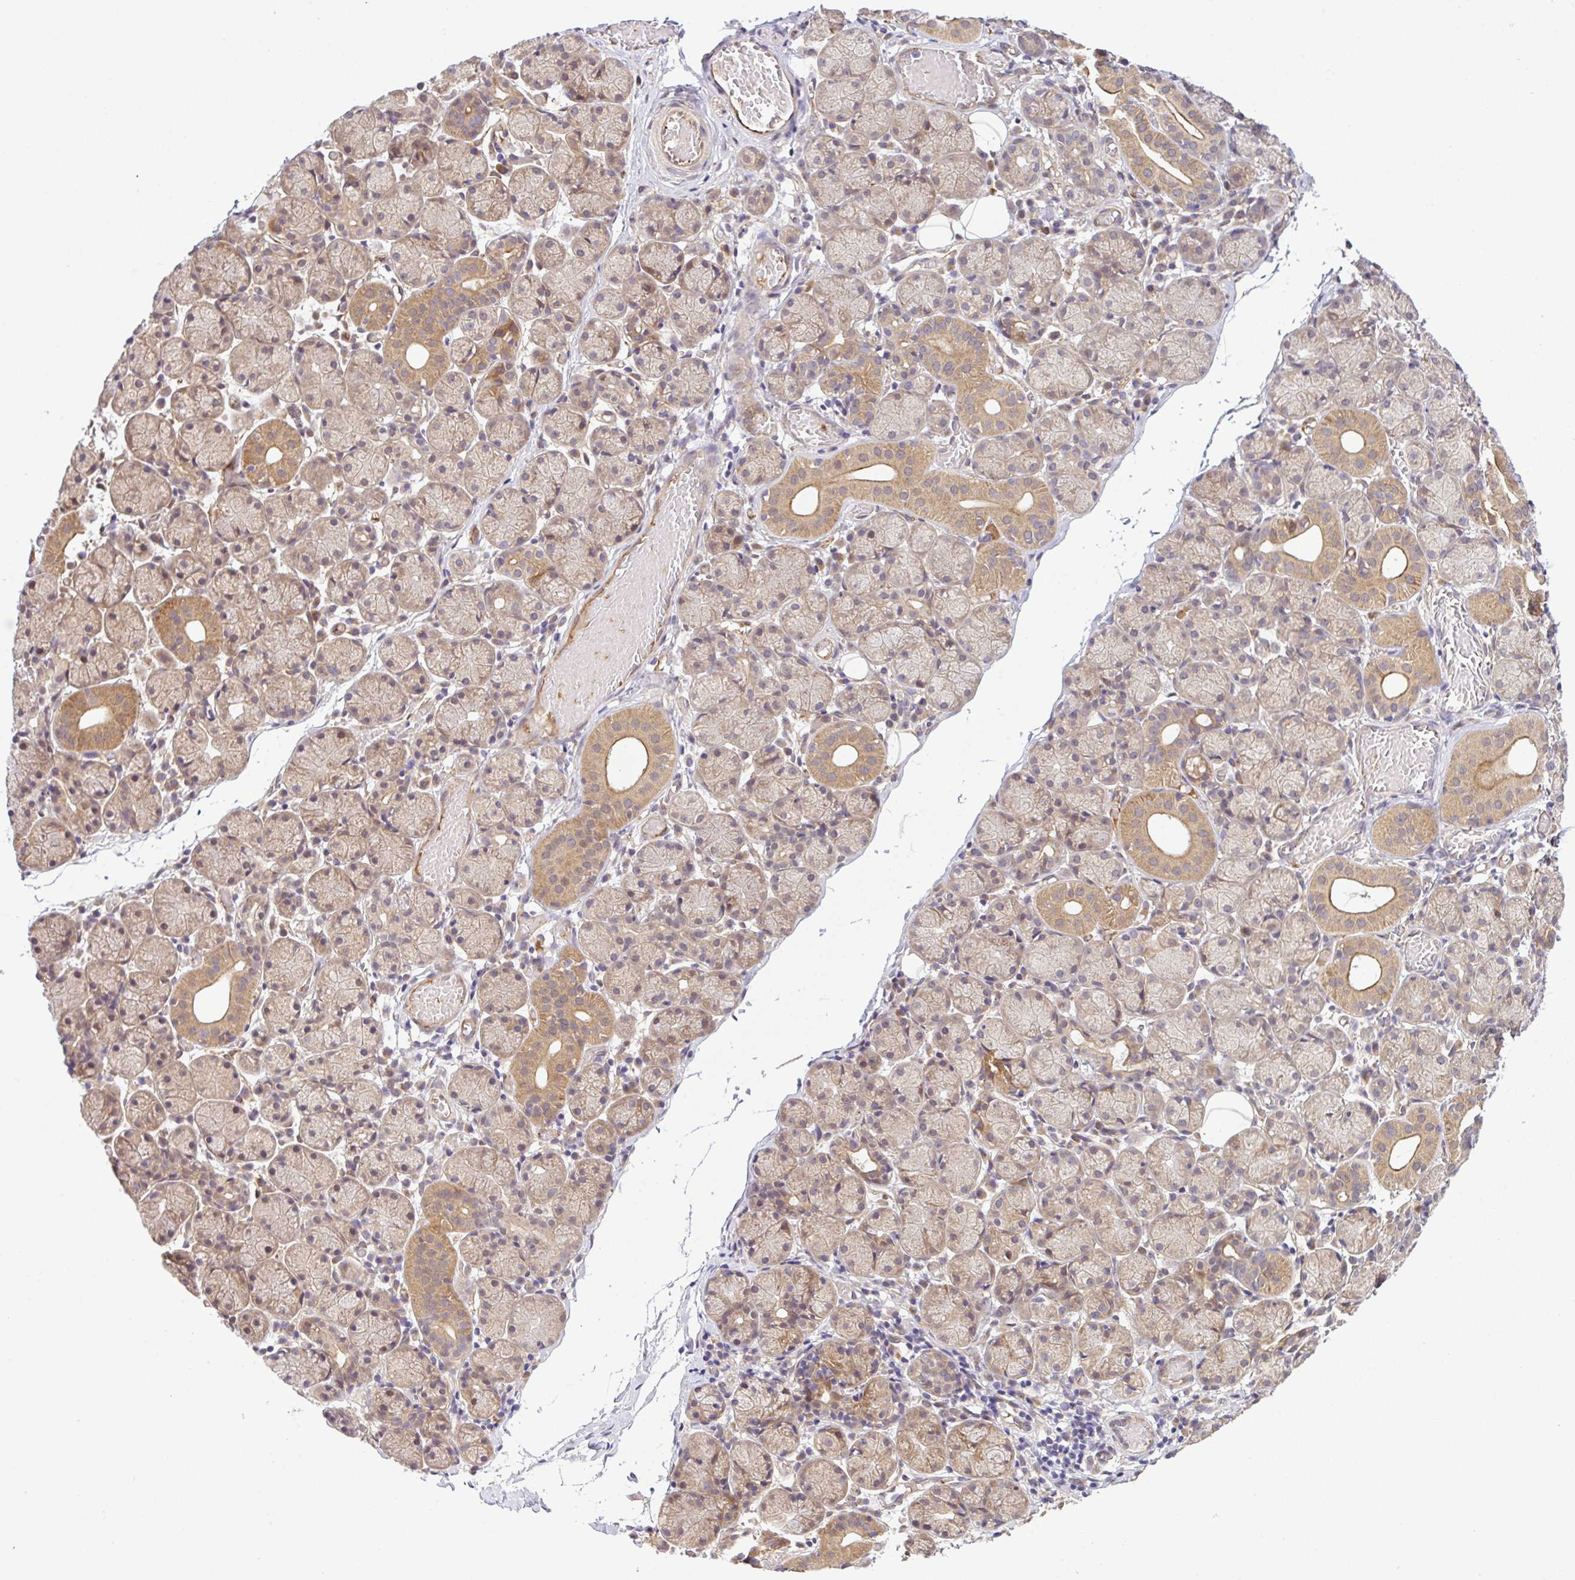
{"staining": {"intensity": "moderate", "quantity": "25%-75%", "location": "cytoplasmic/membranous"}, "tissue": "salivary gland", "cell_type": "Glandular cells", "image_type": "normal", "snomed": [{"axis": "morphology", "description": "Normal tissue, NOS"}, {"axis": "topography", "description": "Salivary gland"}], "caption": "IHC (DAB (3,3'-diaminobenzidine)) staining of unremarkable human salivary gland reveals moderate cytoplasmic/membranous protein positivity in approximately 25%-75% of glandular cells.", "gene": "UBE4A", "patient": {"sex": "female", "age": 24}}